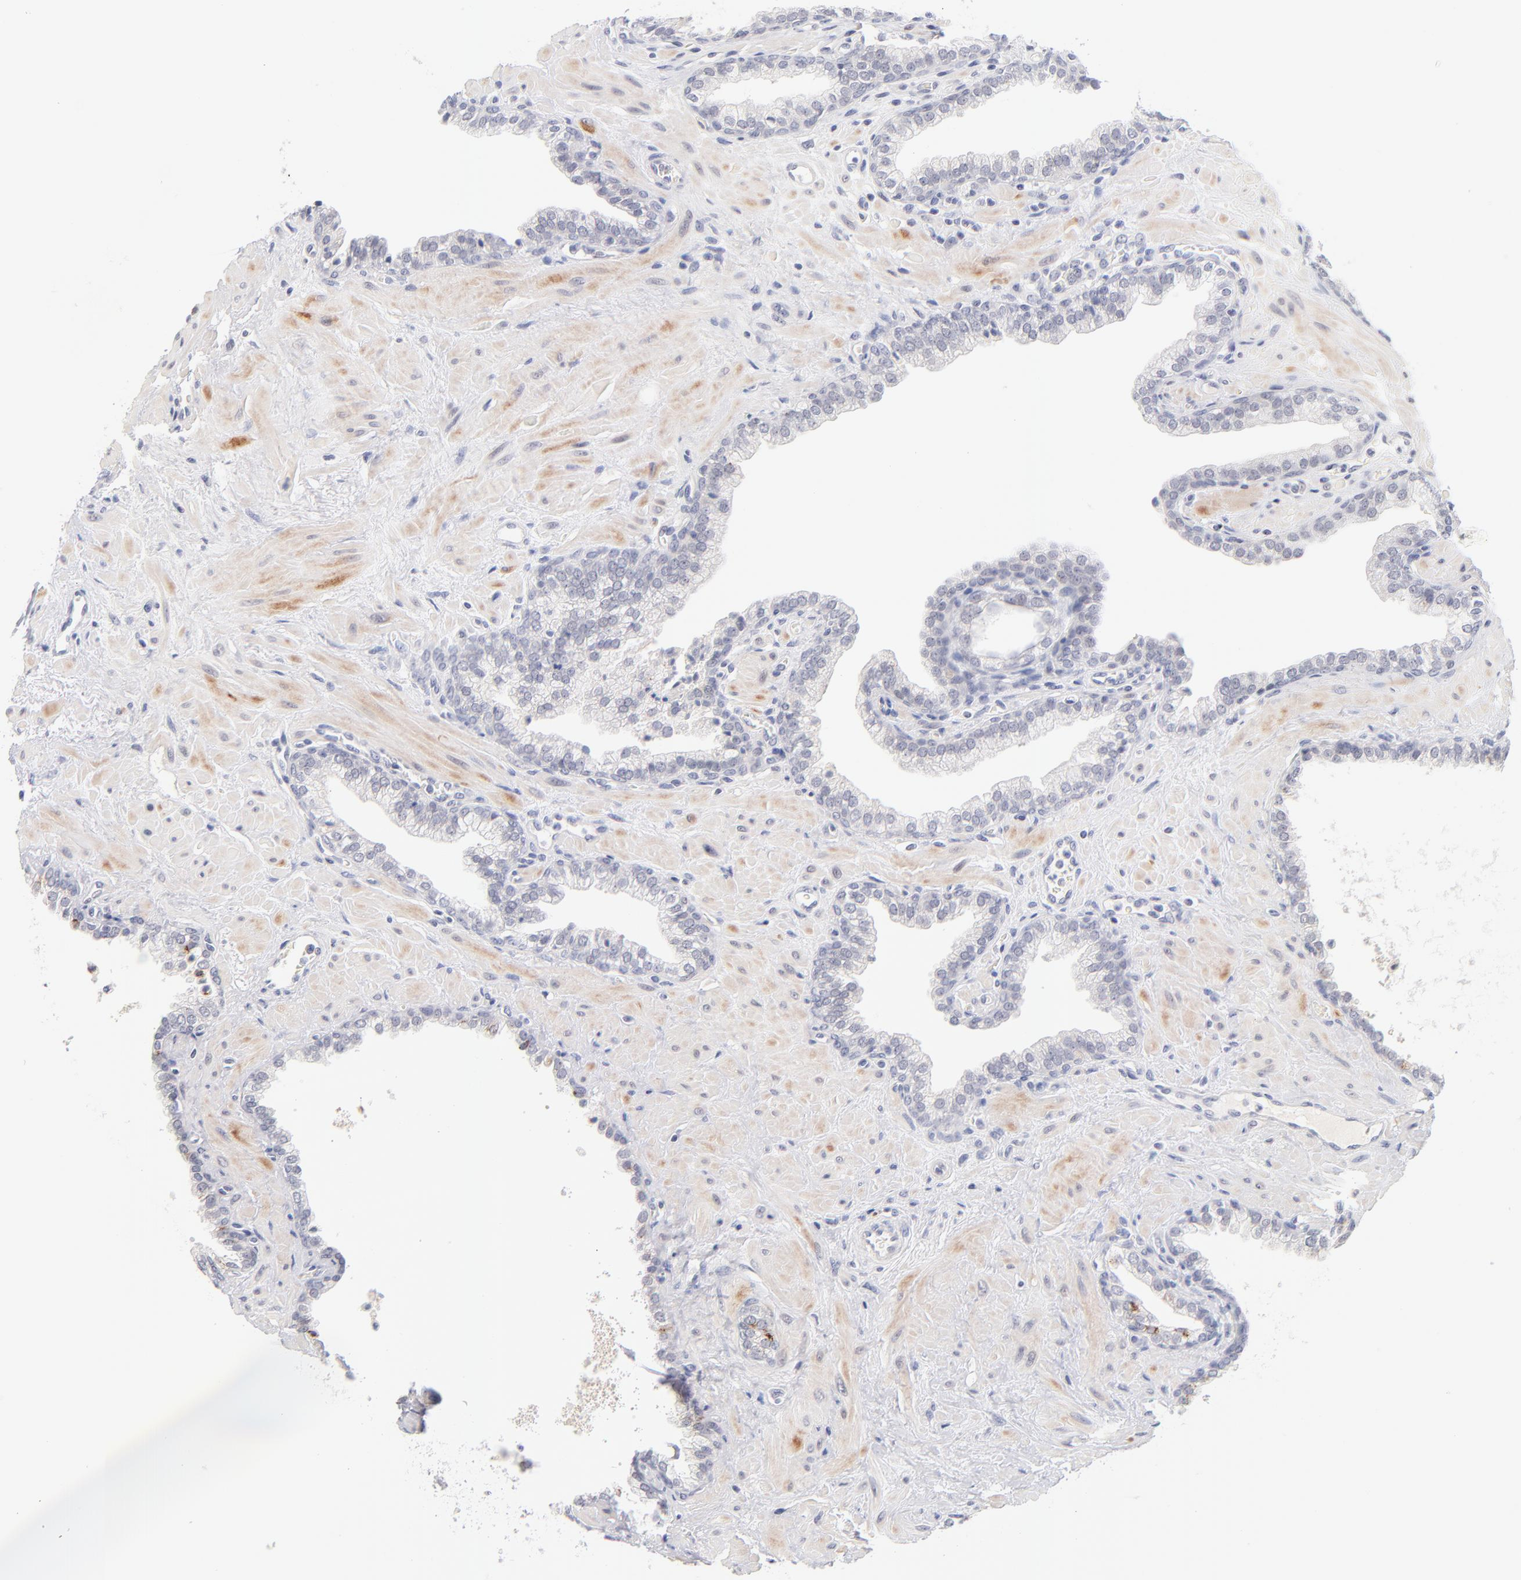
{"staining": {"intensity": "negative", "quantity": "none", "location": "none"}, "tissue": "prostate", "cell_type": "Glandular cells", "image_type": "normal", "snomed": [{"axis": "morphology", "description": "Normal tissue, NOS"}, {"axis": "topography", "description": "Prostate"}], "caption": "Micrograph shows no significant protein staining in glandular cells of benign prostate.", "gene": "PARP1", "patient": {"sex": "male", "age": 60}}